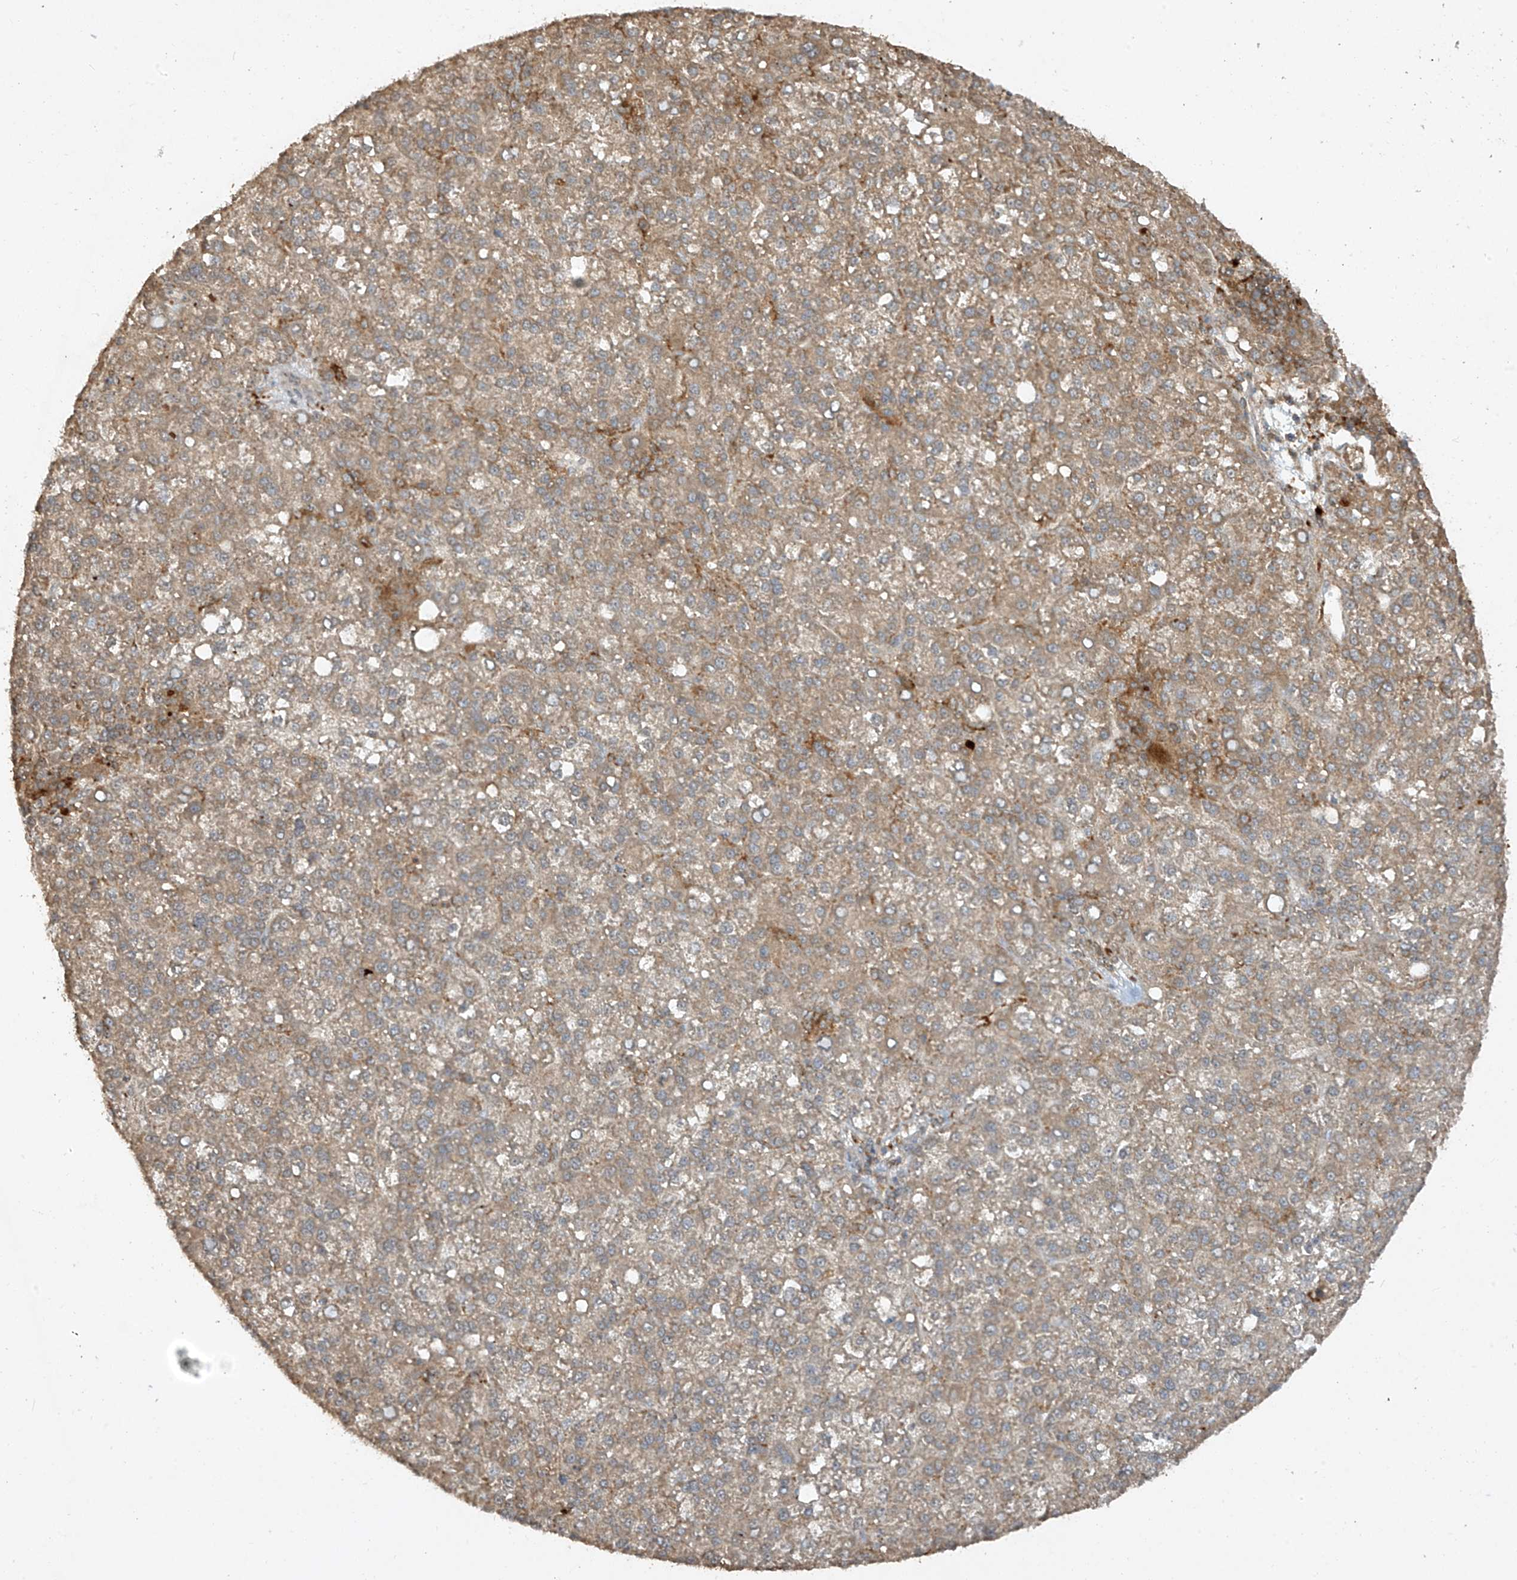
{"staining": {"intensity": "moderate", "quantity": ">75%", "location": "cytoplasmic/membranous"}, "tissue": "liver cancer", "cell_type": "Tumor cells", "image_type": "cancer", "snomed": [{"axis": "morphology", "description": "Carcinoma, Hepatocellular, NOS"}, {"axis": "topography", "description": "Liver"}], "caption": "An image of liver cancer stained for a protein displays moderate cytoplasmic/membranous brown staining in tumor cells.", "gene": "LDAH", "patient": {"sex": "female", "age": 58}}